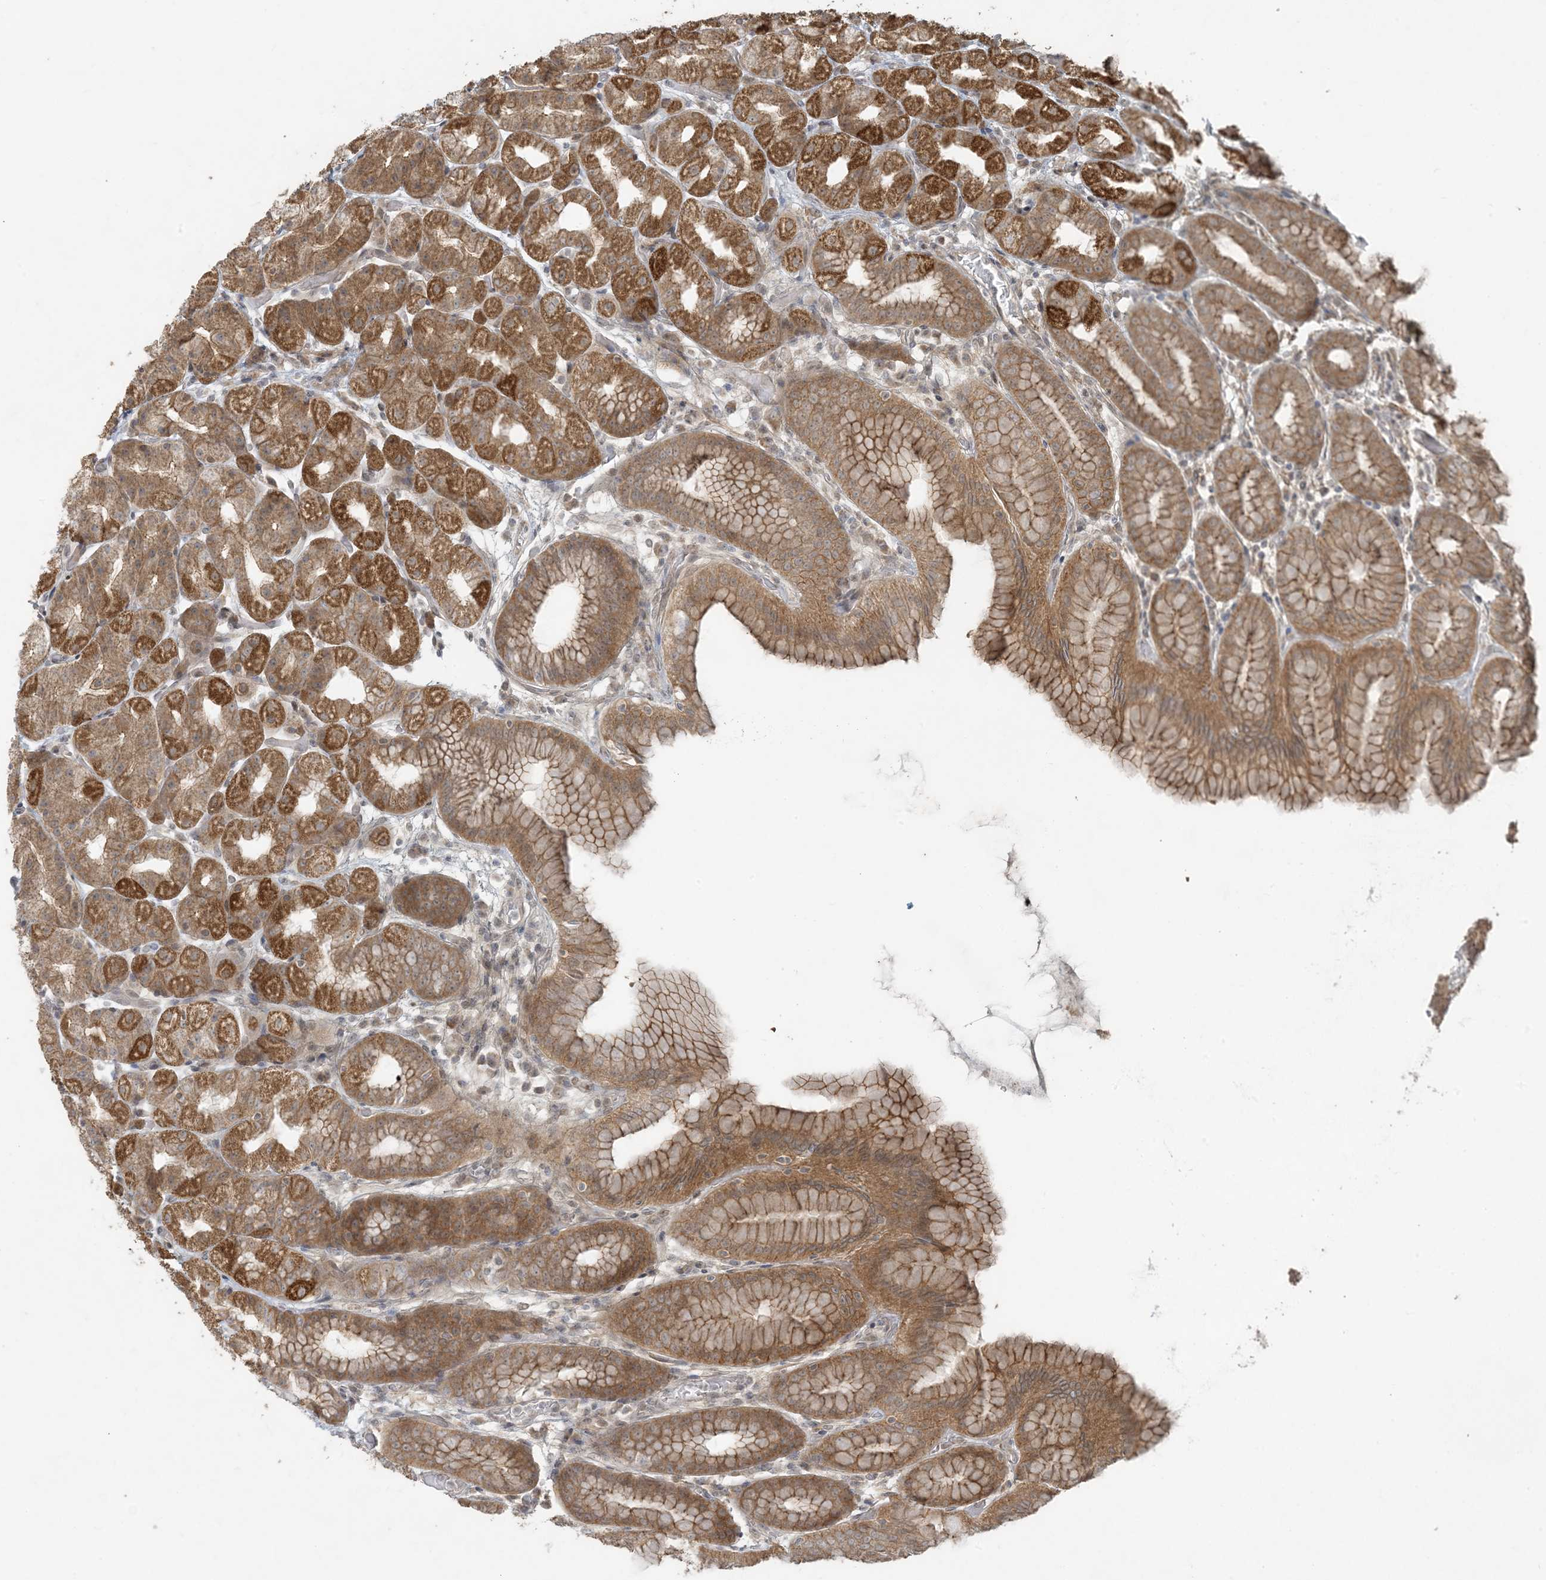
{"staining": {"intensity": "moderate", "quantity": ">75%", "location": "cytoplasmic/membranous"}, "tissue": "stomach", "cell_type": "Glandular cells", "image_type": "normal", "snomed": [{"axis": "morphology", "description": "Normal tissue, NOS"}, {"axis": "topography", "description": "Stomach, upper"}], "caption": "Protein staining of normal stomach reveals moderate cytoplasmic/membranous staining in about >75% of glandular cells. Nuclei are stained in blue.", "gene": "BCORL1", "patient": {"sex": "male", "age": 68}}